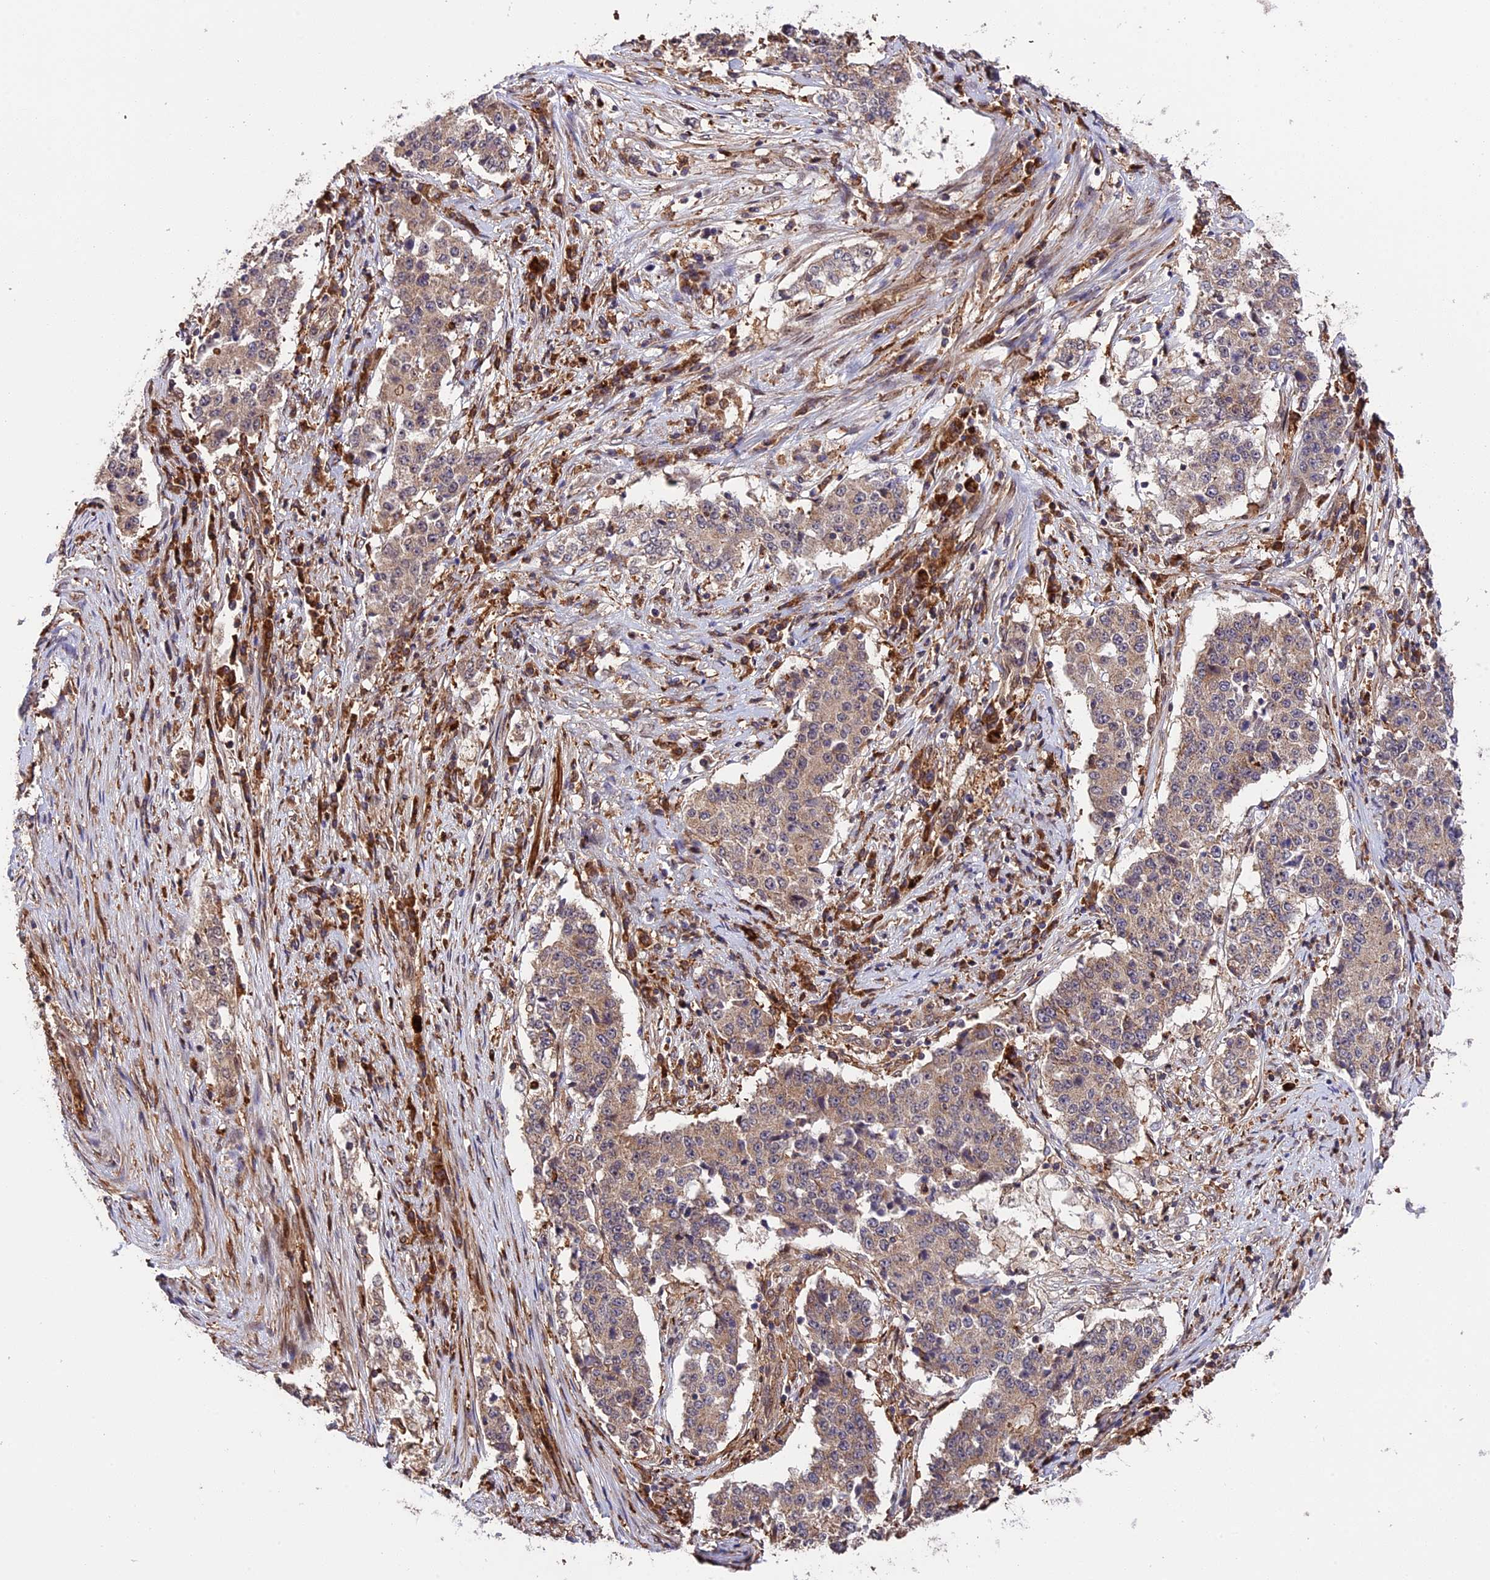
{"staining": {"intensity": "weak", "quantity": ">75%", "location": "cytoplasmic/membranous"}, "tissue": "stomach cancer", "cell_type": "Tumor cells", "image_type": "cancer", "snomed": [{"axis": "morphology", "description": "Adenocarcinoma, NOS"}, {"axis": "topography", "description": "Stomach"}], "caption": "IHC staining of stomach adenocarcinoma, which reveals low levels of weak cytoplasmic/membranous staining in about >75% of tumor cells indicating weak cytoplasmic/membranous protein expression. The staining was performed using DAB (3,3'-diaminobenzidine) (brown) for protein detection and nuclei were counterstained in hematoxylin (blue).", "gene": "HERPUD1", "patient": {"sex": "male", "age": 59}}